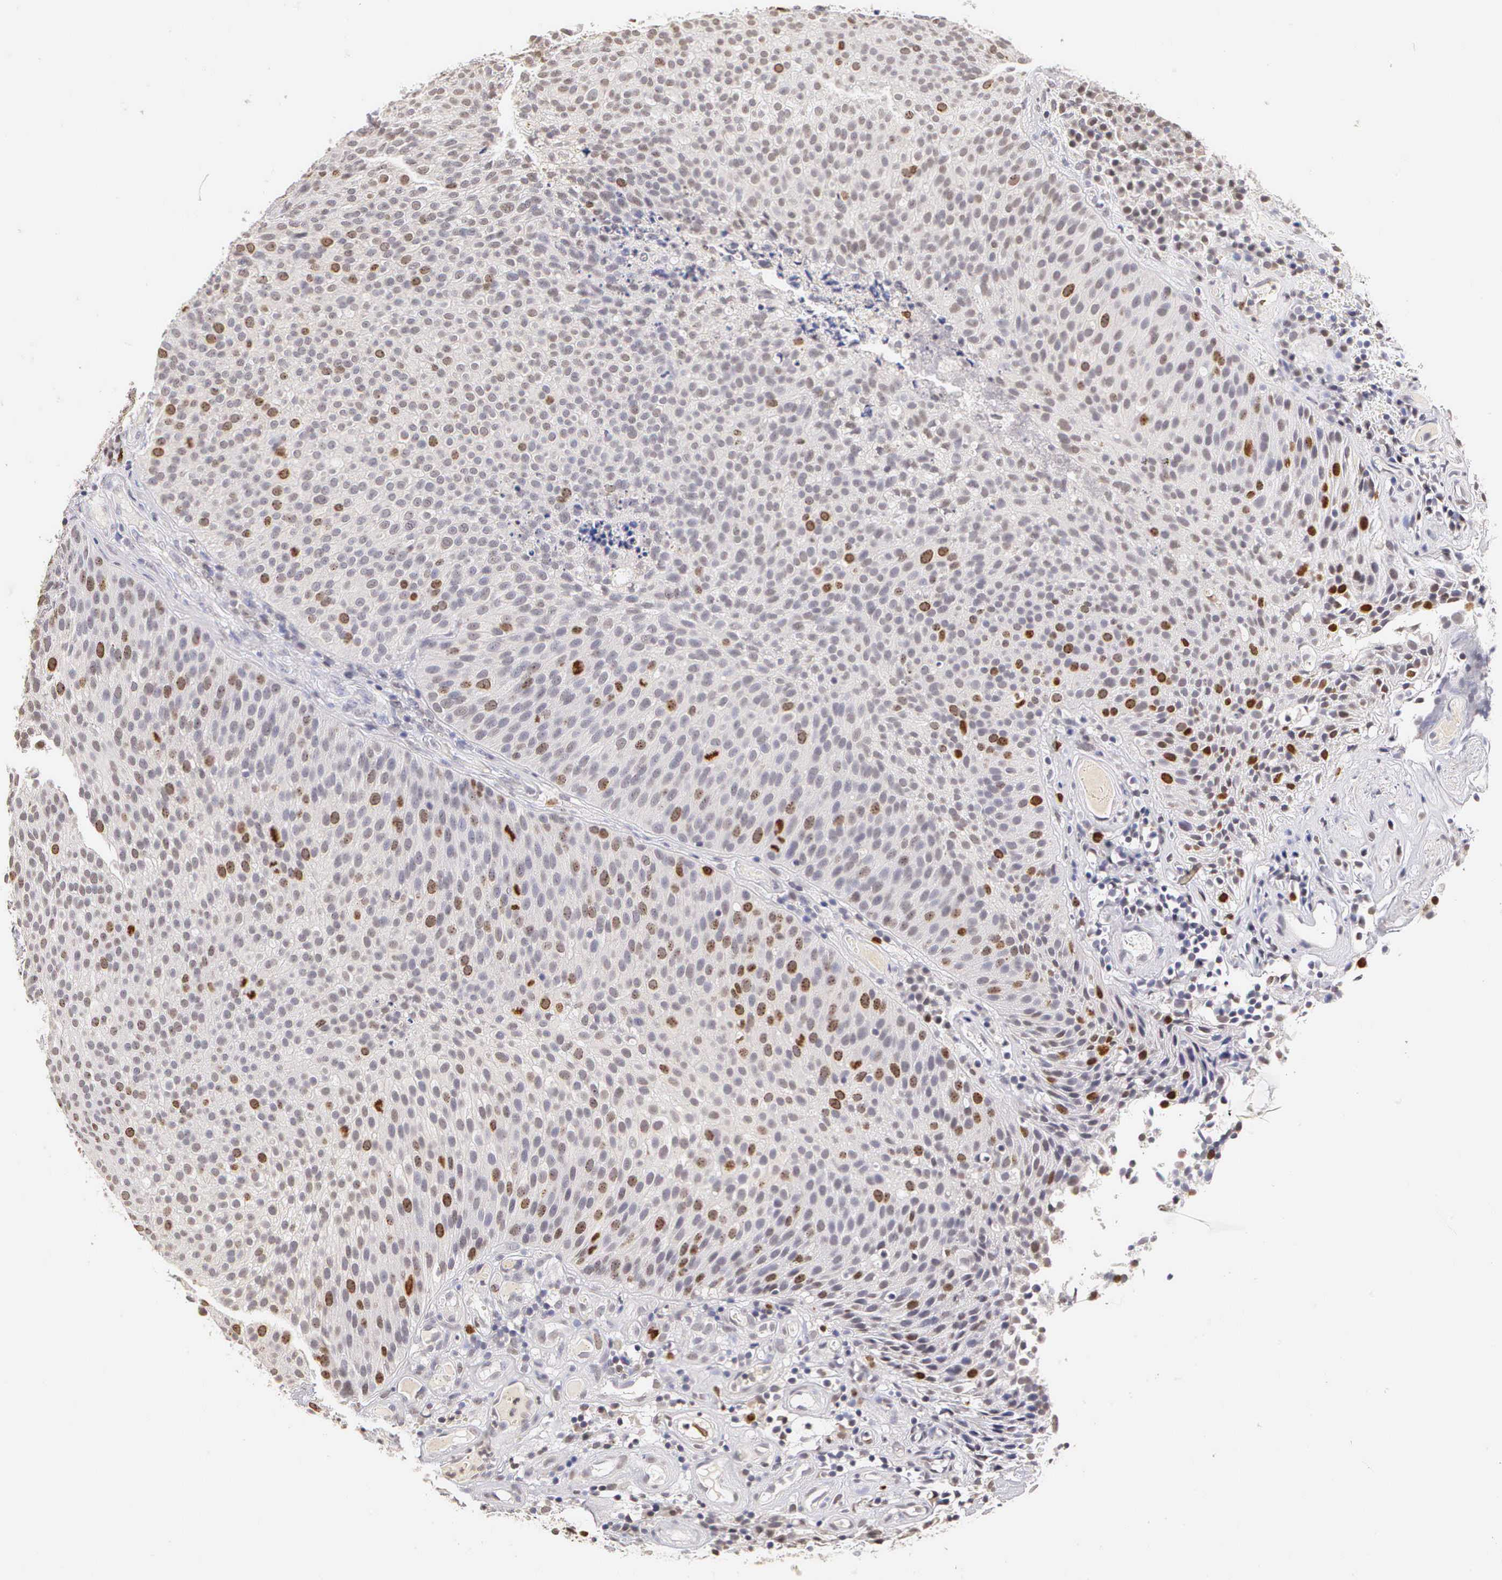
{"staining": {"intensity": "moderate", "quantity": "25%-75%", "location": "nuclear"}, "tissue": "urothelial cancer", "cell_type": "Tumor cells", "image_type": "cancer", "snomed": [{"axis": "morphology", "description": "Urothelial carcinoma, Low grade"}, {"axis": "topography", "description": "Urinary bladder"}], "caption": "Protein staining of low-grade urothelial carcinoma tissue reveals moderate nuclear expression in approximately 25%-75% of tumor cells.", "gene": "MKI67", "patient": {"sex": "male", "age": 85}}